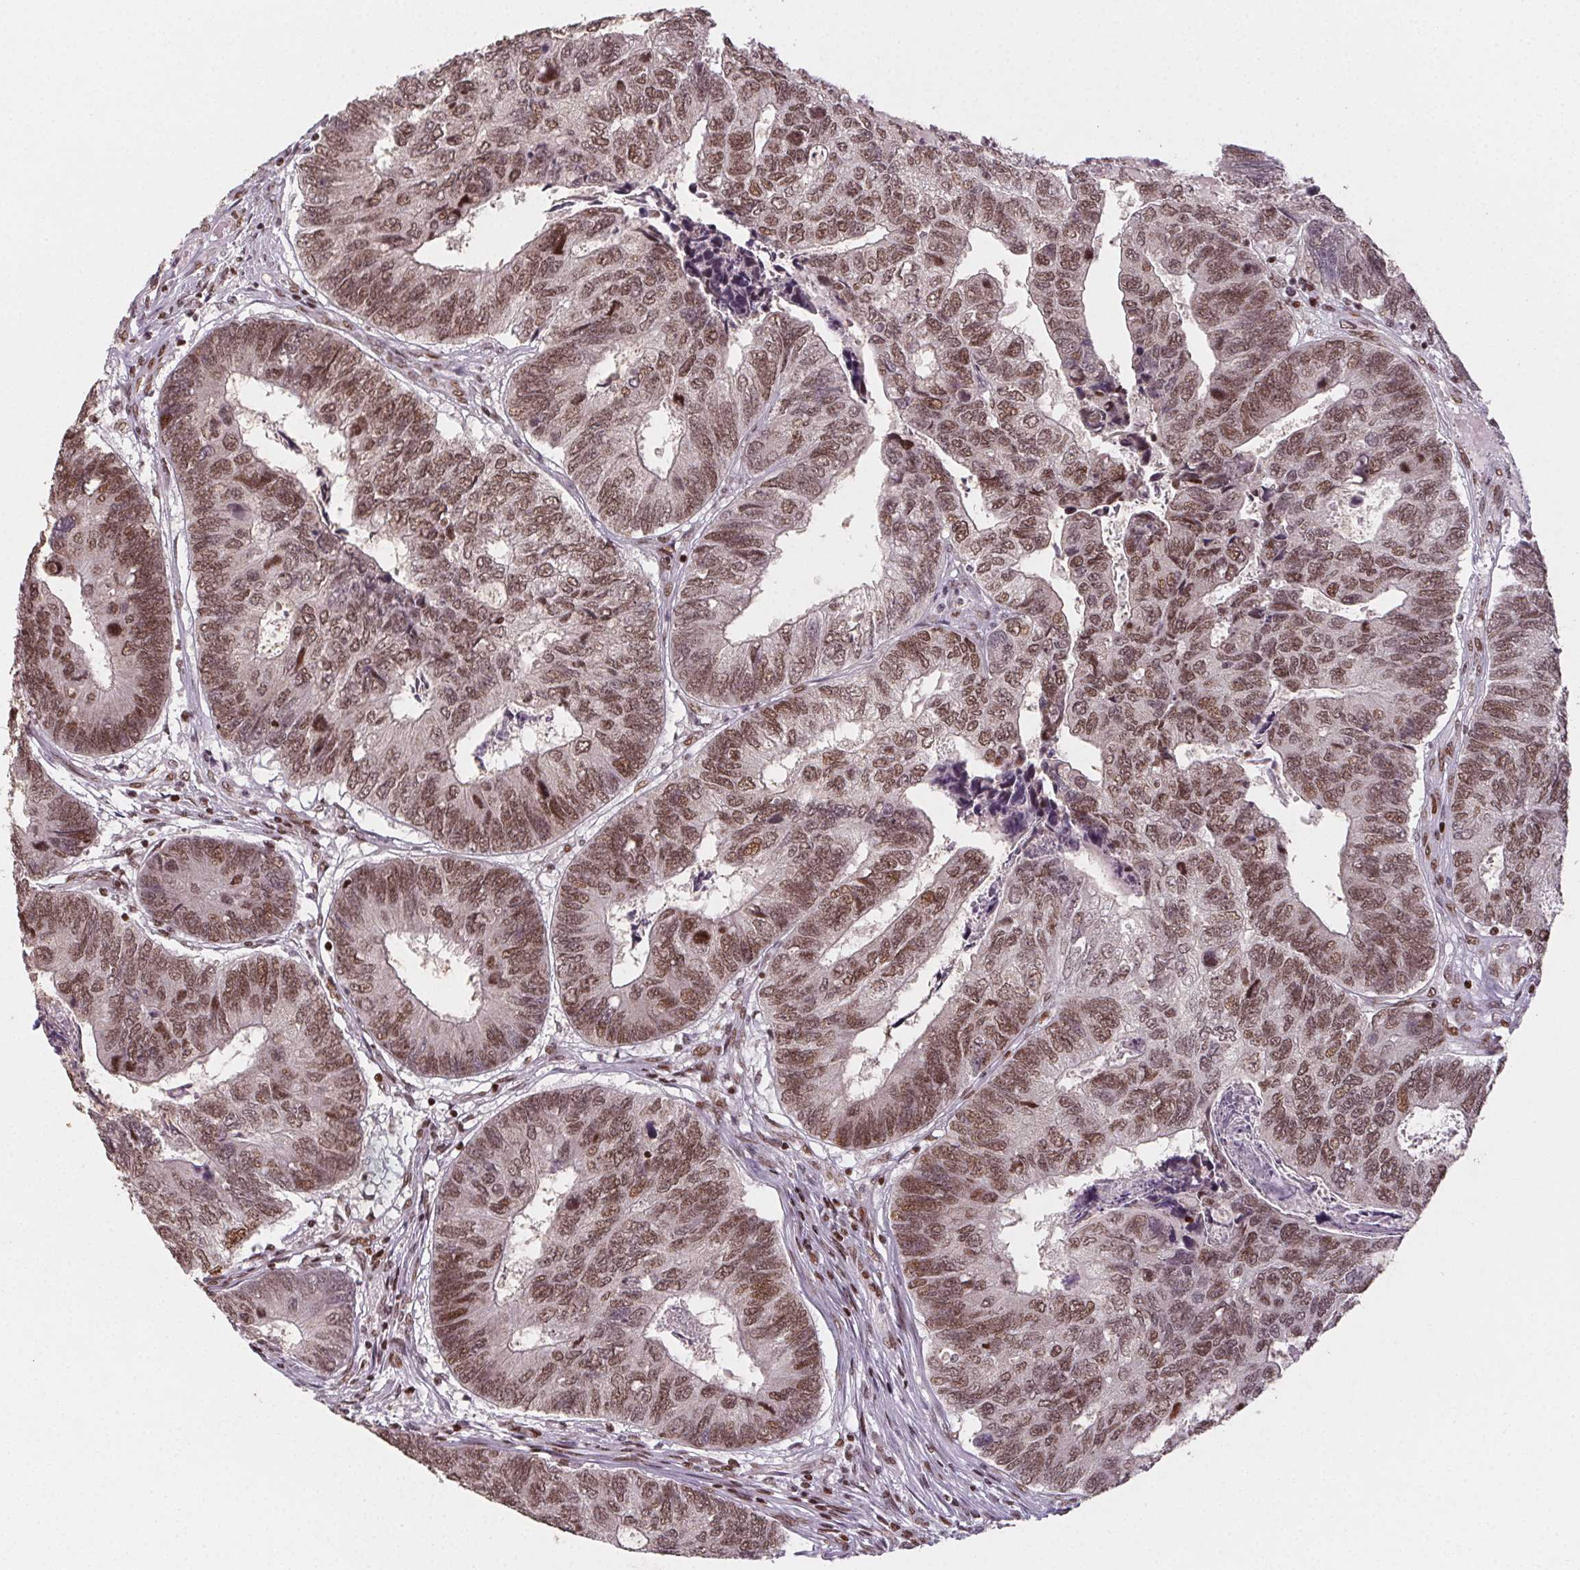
{"staining": {"intensity": "moderate", "quantity": ">75%", "location": "nuclear"}, "tissue": "colorectal cancer", "cell_type": "Tumor cells", "image_type": "cancer", "snomed": [{"axis": "morphology", "description": "Adenocarcinoma, NOS"}, {"axis": "topography", "description": "Colon"}], "caption": "Human colorectal cancer stained for a protein (brown) displays moderate nuclear positive staining in approximately >75% of tumor cells.", "gene": "KMT2A", "patient": {"sex": "female", "age": 67}}